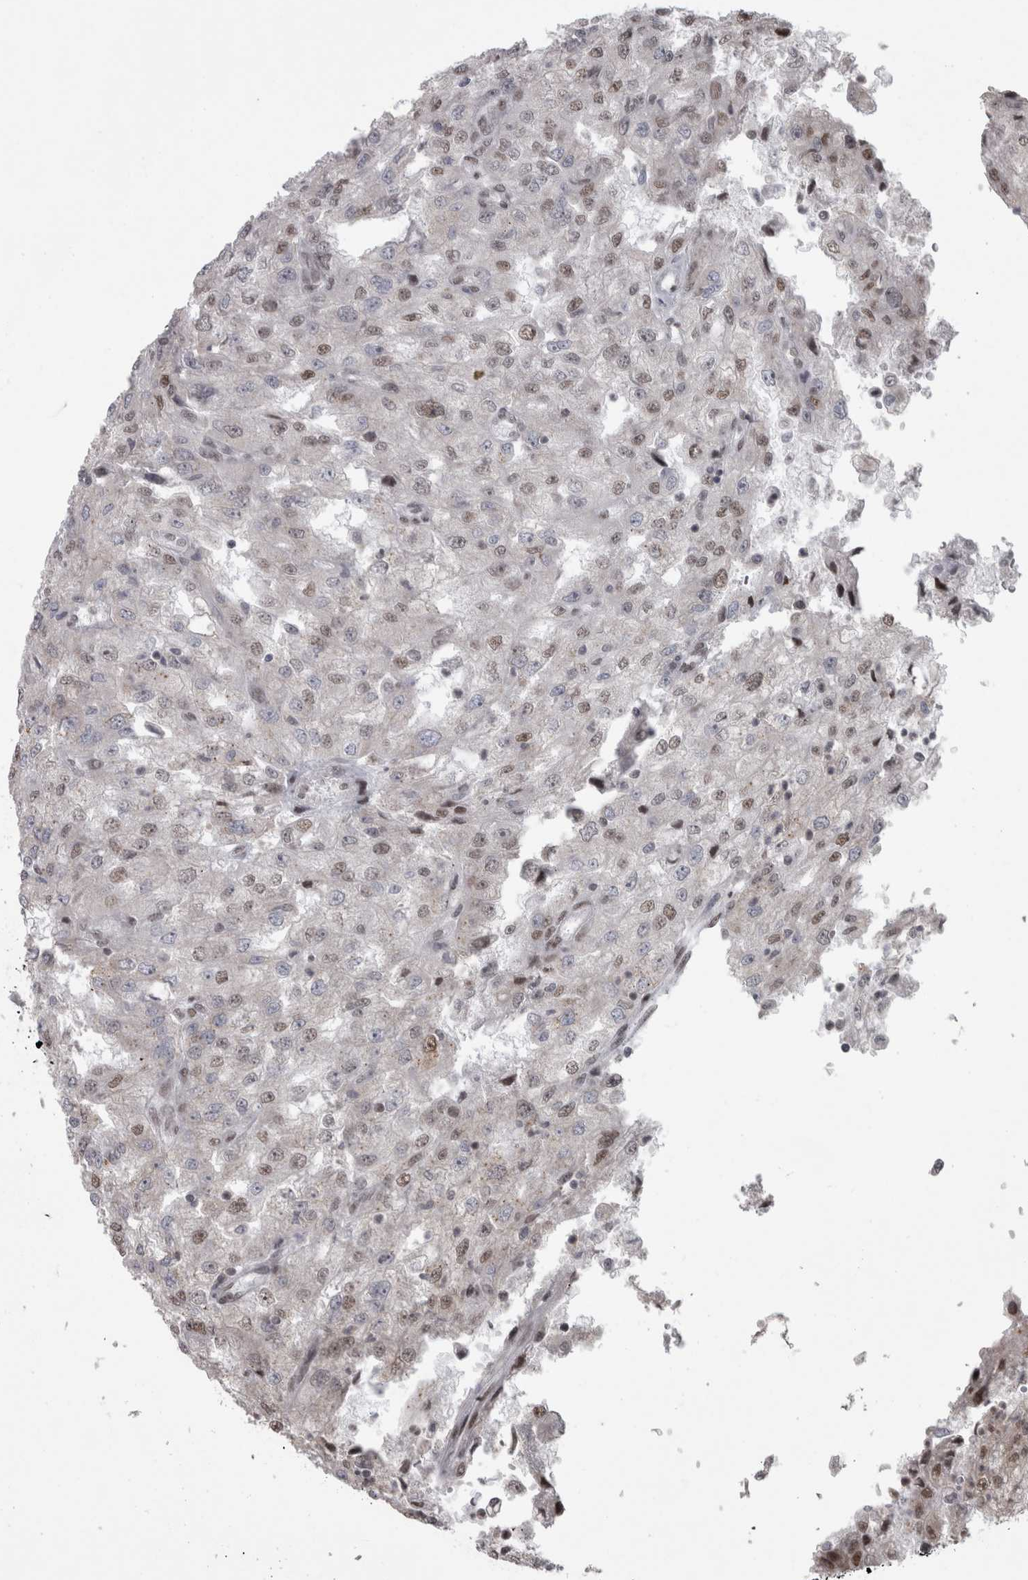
{"staining": {"intensity": "moderate", "quantity": ">75%", "location": "nuclear"}, "tissue": "renal cancer", "cell_type": "Tumor cells", "image_type": "cancer", "snomed": [{"axis": "morphology", "description": "Adenocarcinoma, NOS"}, {"axis": "topography", "description": "Kidney"}], "caption": "Immunohistochemistry of adenocarcinoma (renal) displays medium levels of moderate nuclear staining in approximately >75% of tumor cells.", "gene": "MICU3", "patient": {"sex": "female", "age": 54}}